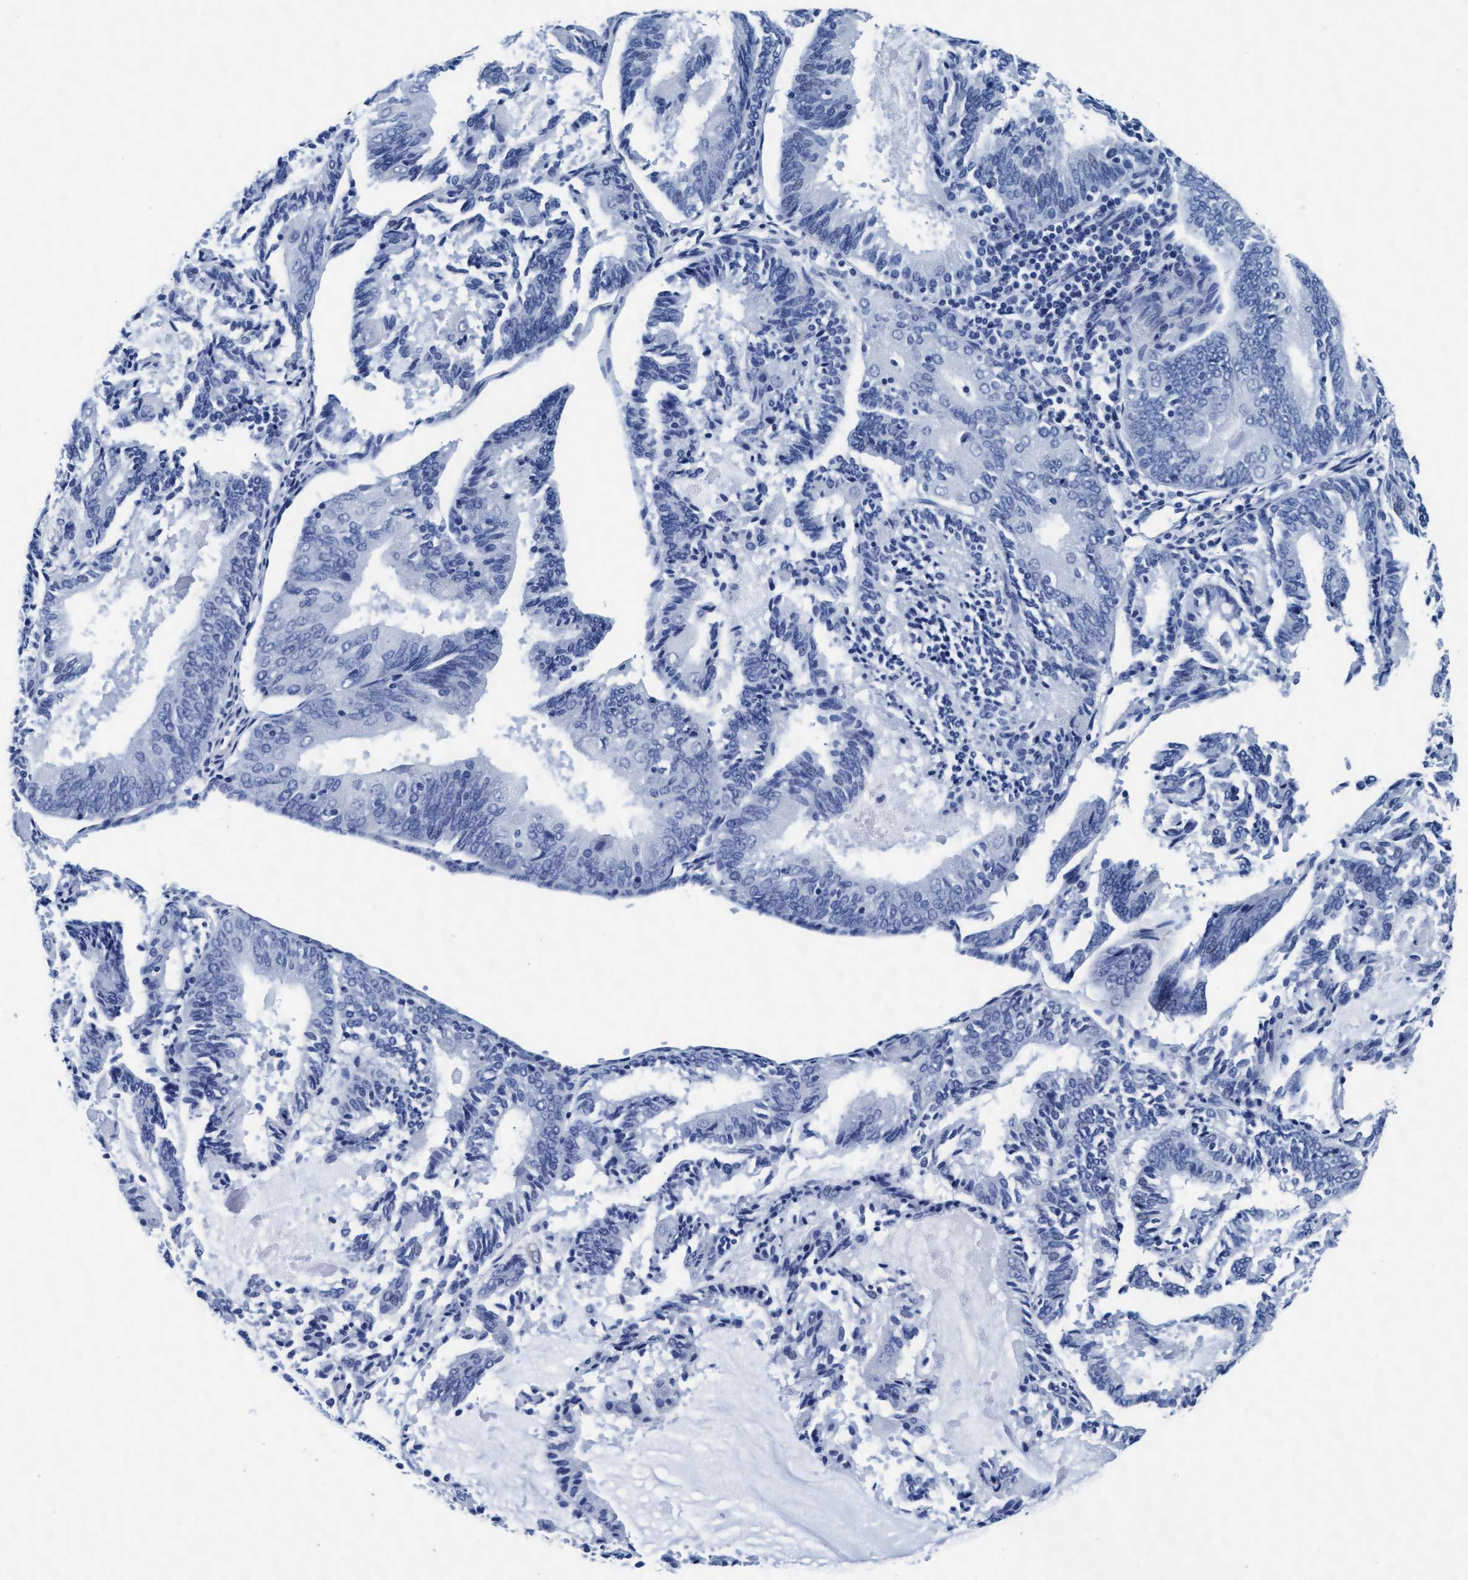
{"staining": {"intensity": "negative", "quantity": "none", "location": "none"}, "tissue": "endometrial cancer", "cell_type": "Tumor cells", "image_type": "cancer", "snomed": [{"axis": "morphology", "description": "Adenocarcinoma, NOS"}, {"axis": "topography", "description": "Endometrium"}], "caption": "There is no significant expression in tumor cells of endometrial cancer.", "gene": "ARSG", "patient": {"sex": "female", "age": 81}}